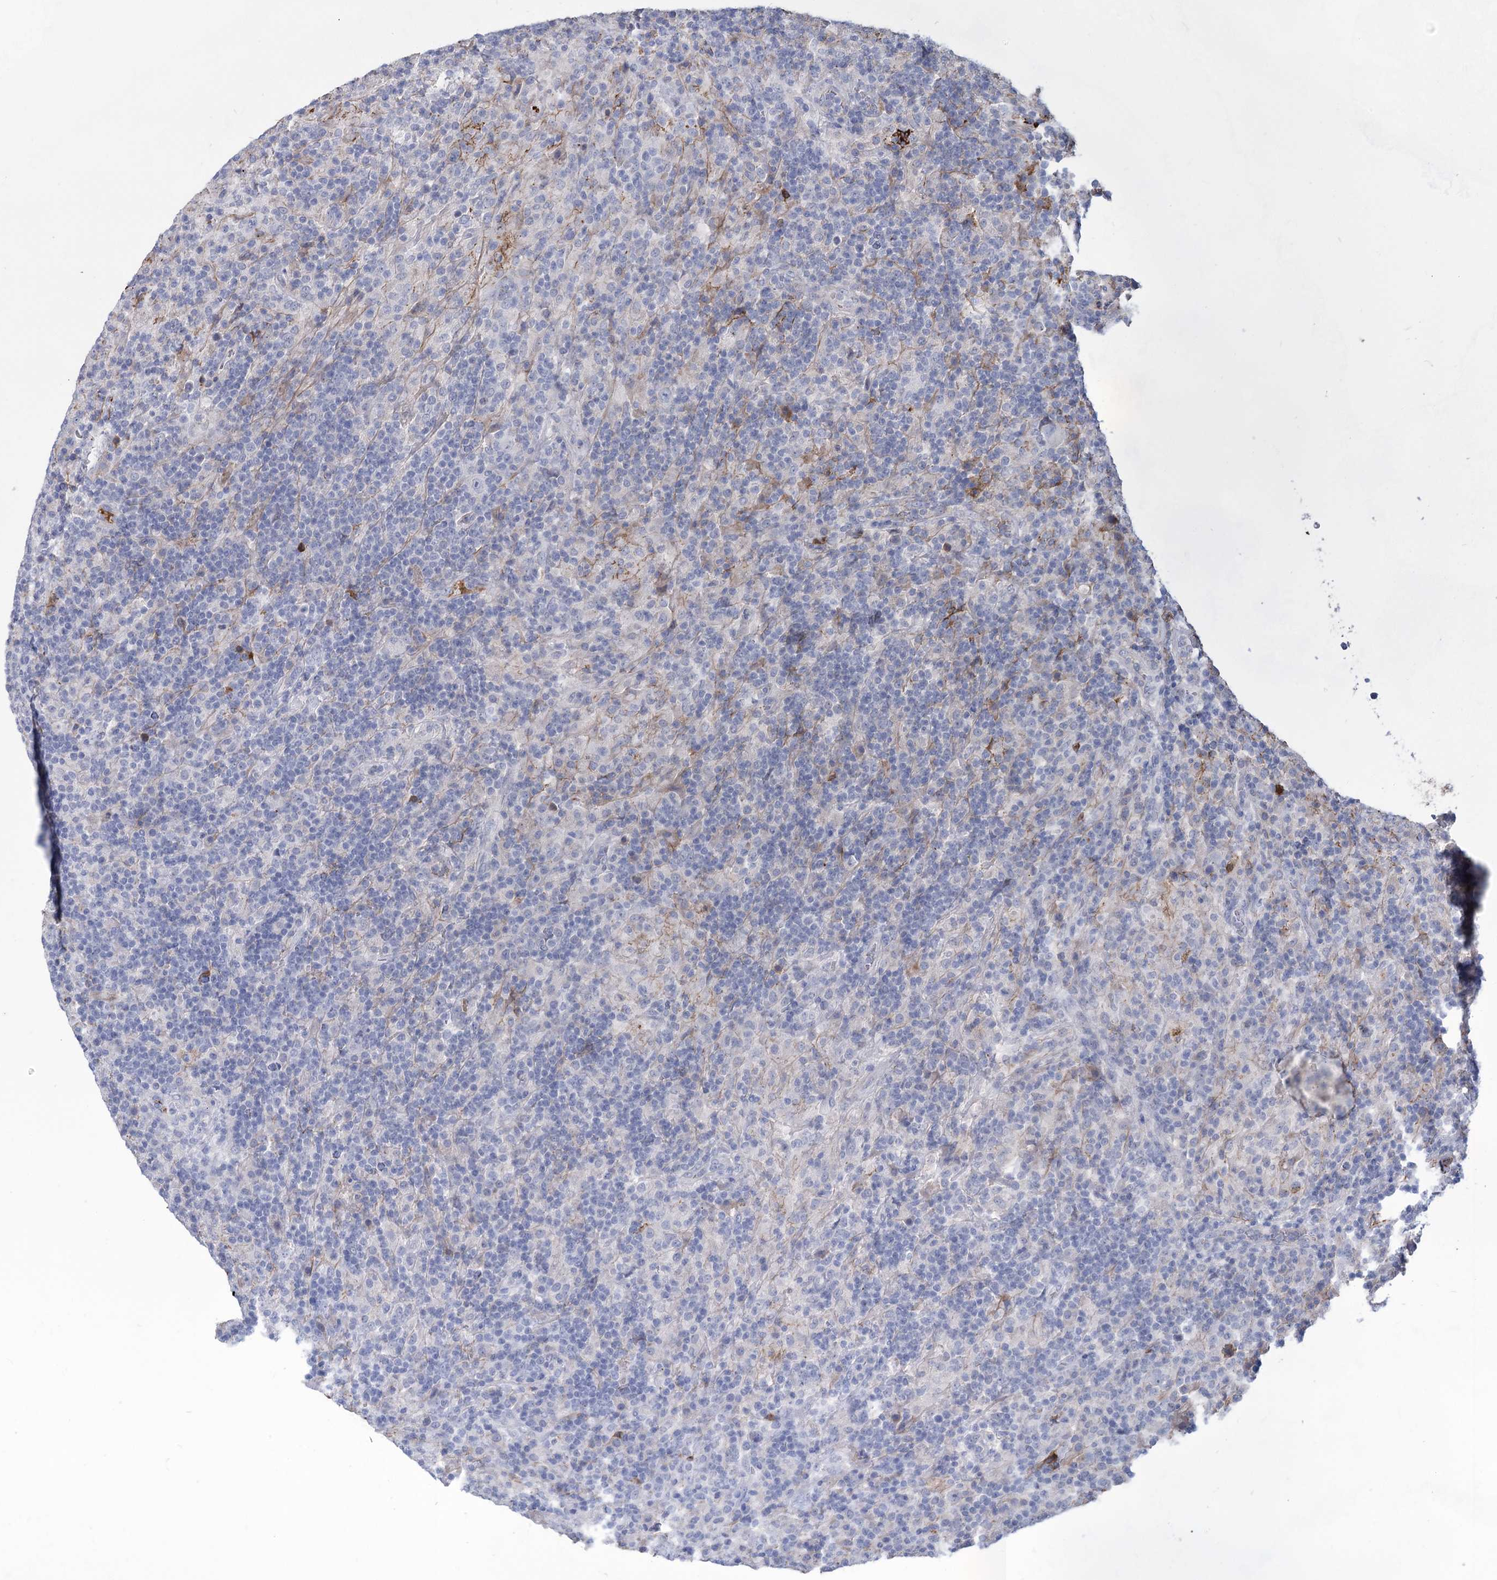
{"staining": {"intensity": "negative", "quantity": "none", "location": "none"}, "tissue": "lymphoma", "cell_type": "Tumor cells", "image_type": "cancer", "snomed": [{"axis": "morphology", "description": "Hodgkin's disease, NOS"}, {"axis": "topography", "description": "Lymph node"}], "caption": "Immunohistochemical staining of lymphoma reveals no significant staining in tumor cells.", "gene": "TASOR2", "patient": {"sex": "male", "age": 70}}